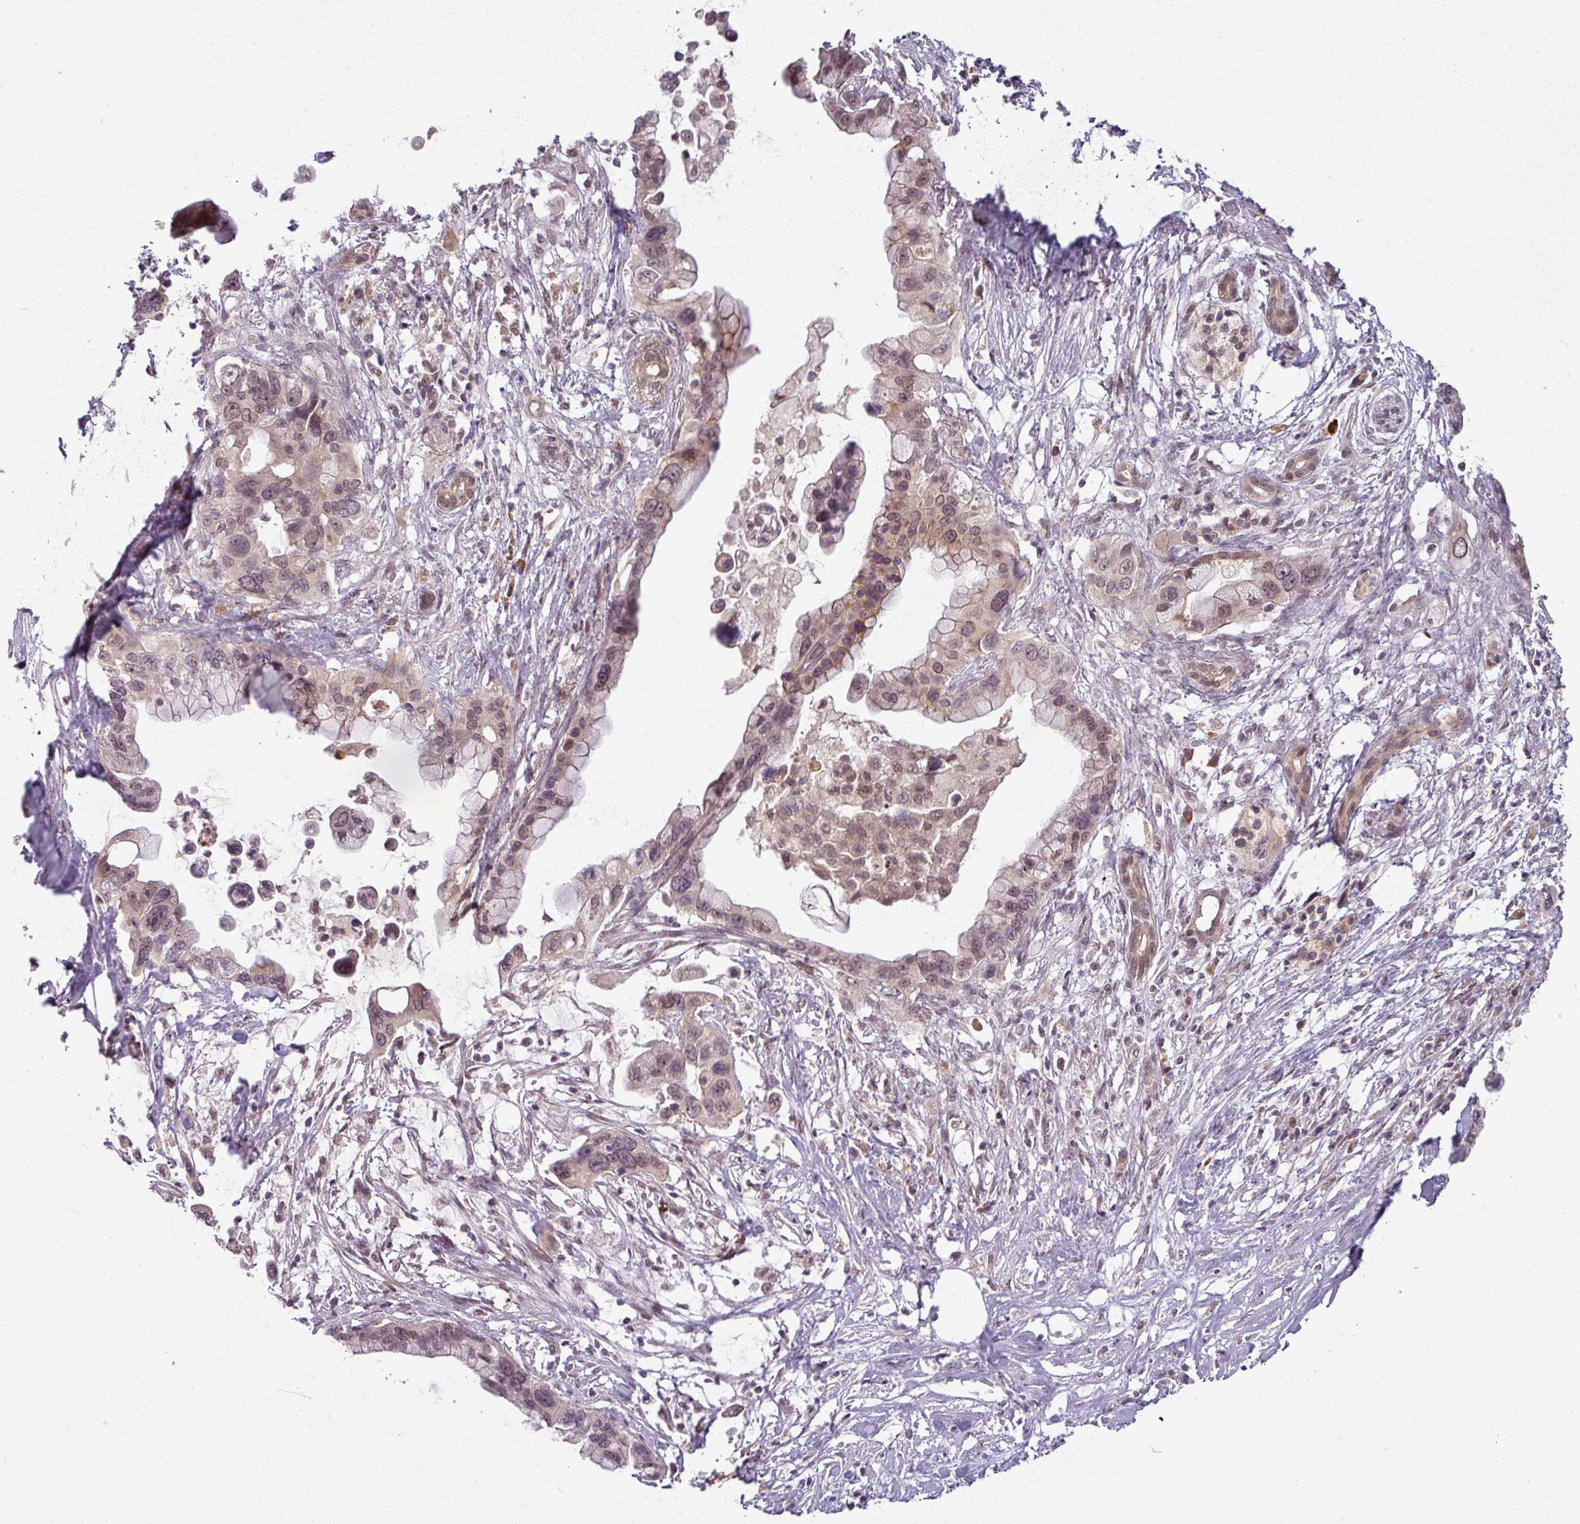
{"staining": {"intensity": "weak", "quantity": "<25%", "location": "nuclear"}, "tissue": "pancreatic cancer", "cell_type": "Tumor cells", "image_type": "cancer", "snomed": [{"axis": "morphology", "description": "Adenocarcinoma, NOS"}, {"axis": "topography", "description": "Pancreas"}], "caption": "DAB (3,3'-diaminobenzidine) immunohistochemical staining of pancreatic cancer (adenocarcinoma) shows no significant positivity in tumor cells.", "gene": "POLR2G", "patient": {"sex": "female", "age": 83}}